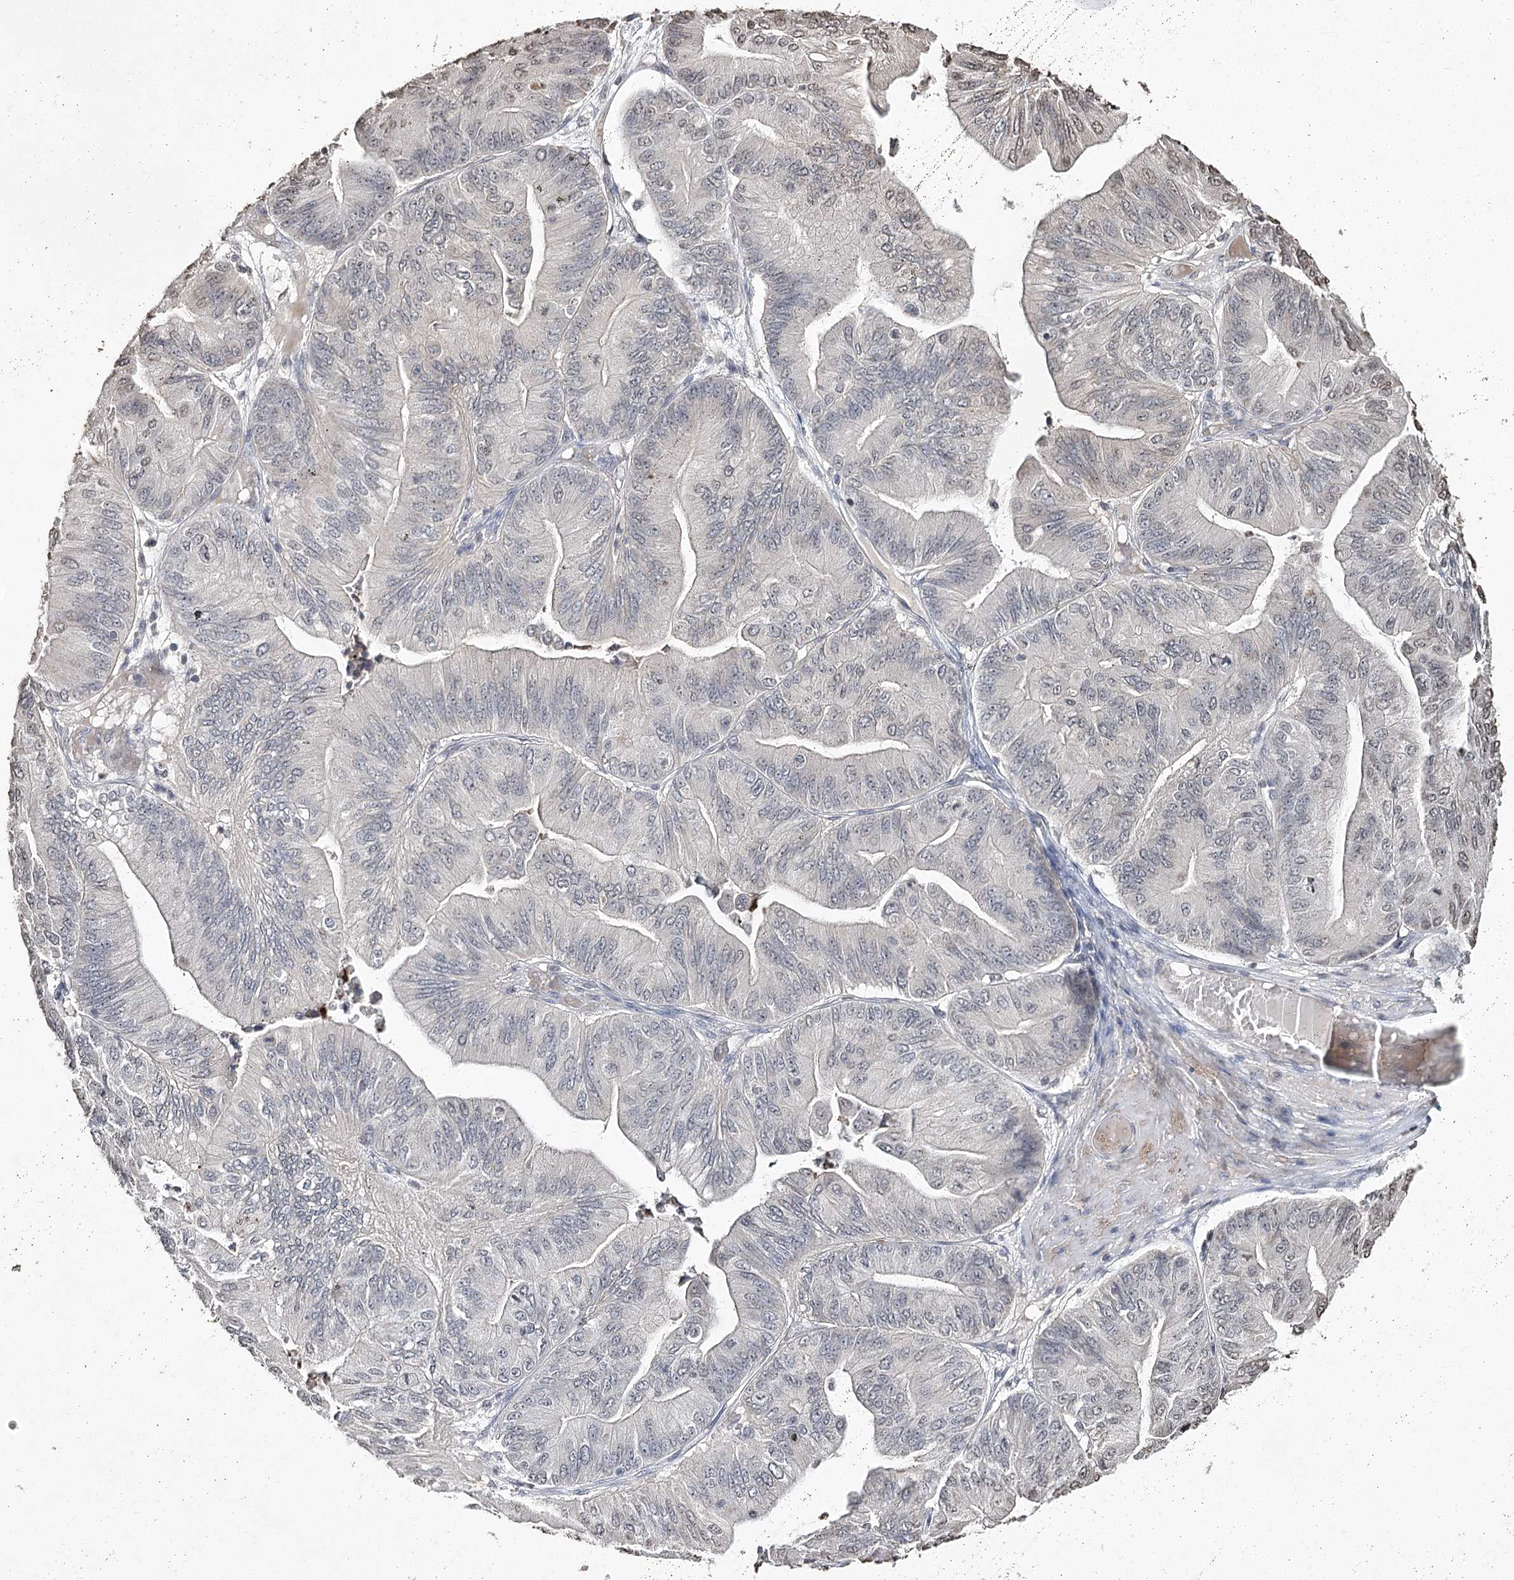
{"staining": {"intensity": "weak", "quantity": "<25%", "location": "cytoplasmic/membranous"}, "tissue": "ovarian cancer", "cell_type": "Tumor cells", "image_type": "cancer", "snomed": [{"axis": "morphology", "description": "Cystadenocarcinoma, mucinous, NOS"}, {"axis": "topography", "description": "Ovary"}], "caption": "DAB immunohistochemical staining of mucinous cystadenocarcinoma (ovarian) demonstrates no significant expression in tumor cells. Brightfield microscopy of IHC stained with DAB (brown) and hematoxylin (blue), captured at high magnification.", "gene": "DMXL1", "patient": {"sex": "female", "age": 61}}